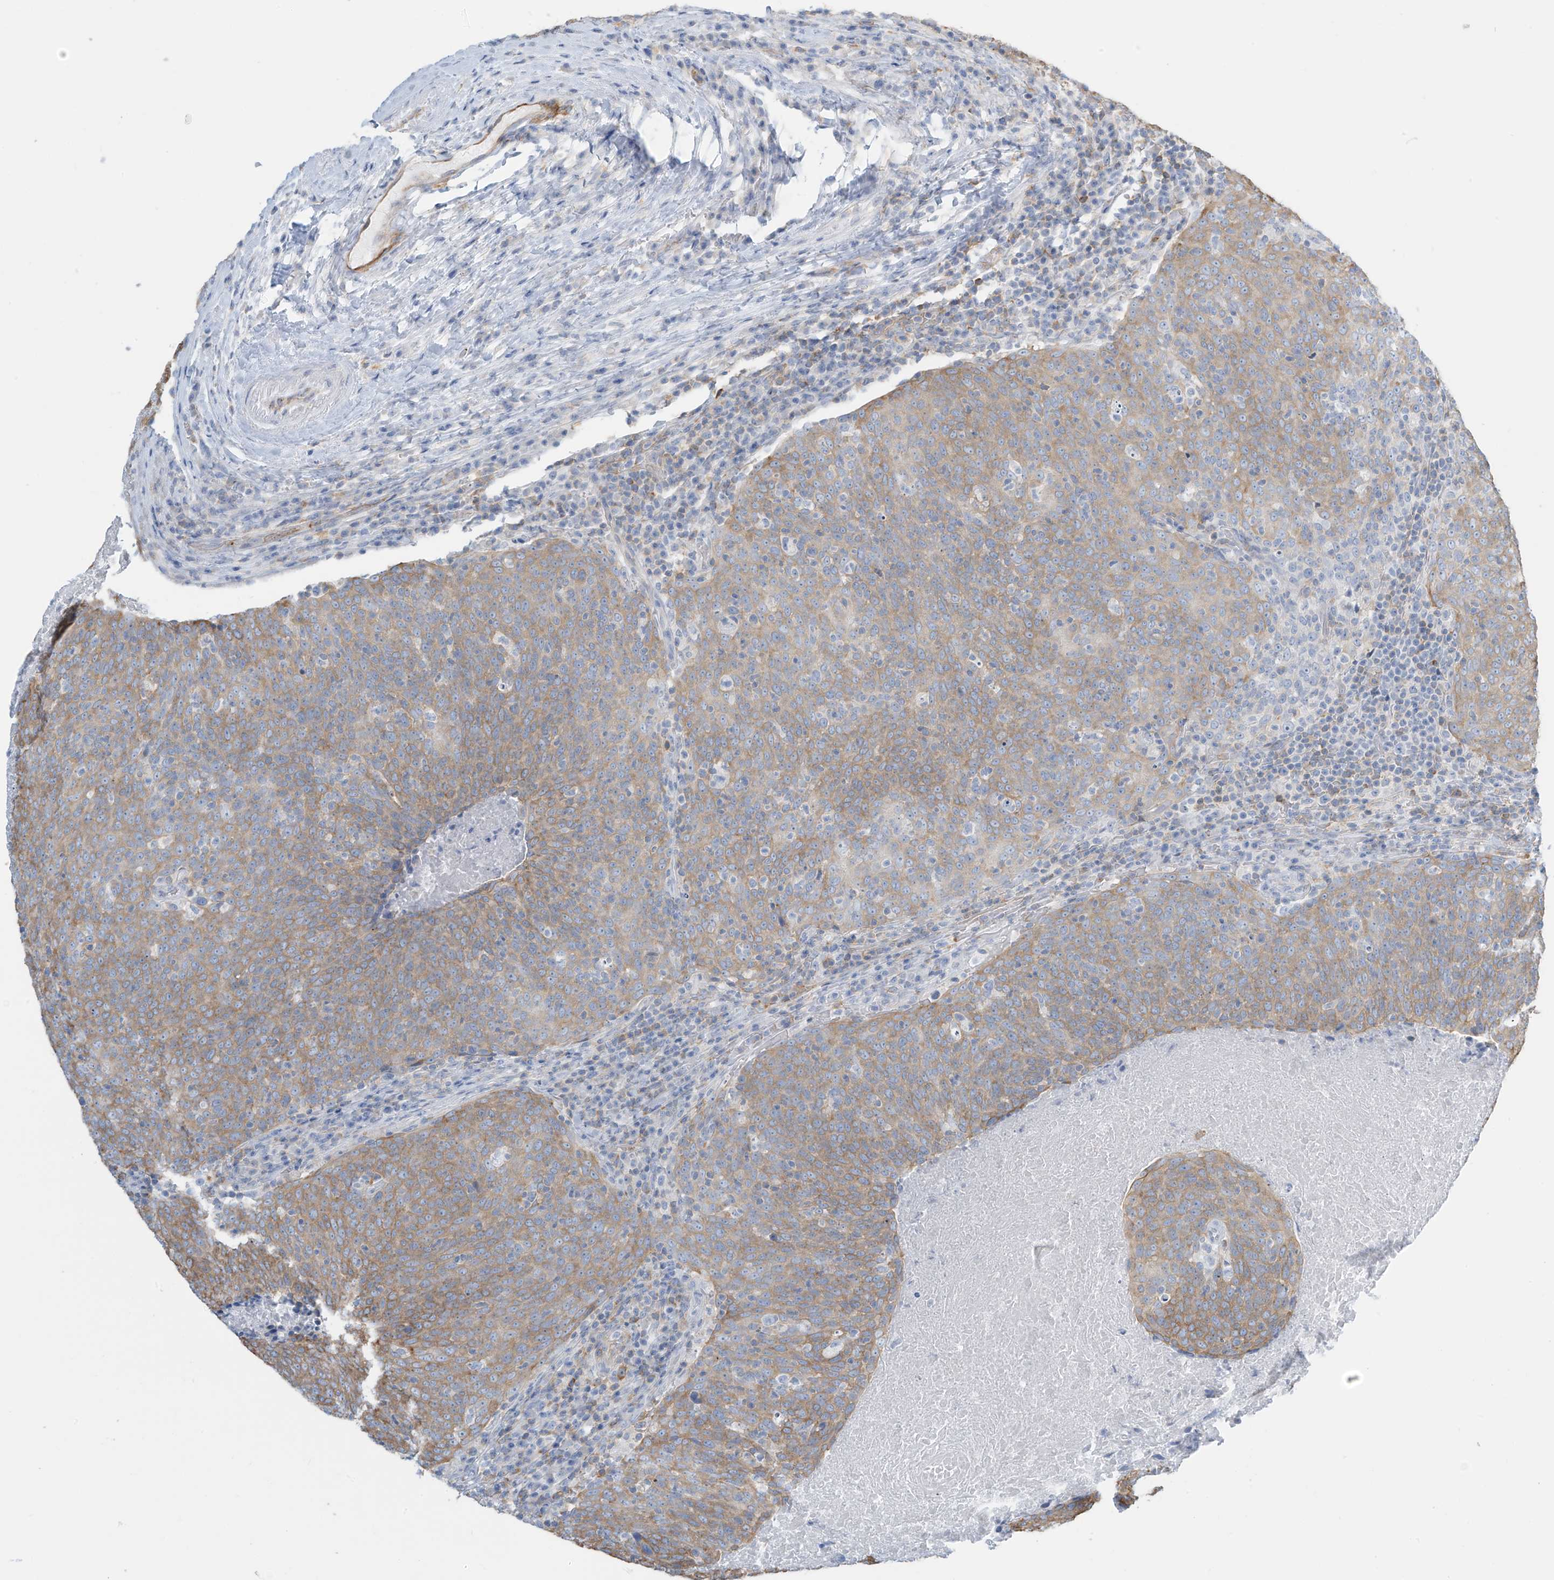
{"staining": {"intensity": "moderate", "quantity": ">75%", "location": "cytoplasmic/membranous"}, "tissue": "head and neck cancer", "cell_type": "Tumor cells", "image_type": "cancer", "snomed": [{"axis": "morphology", "description": "Squamous cell carcinoma, NOS"}, {"axis": "morphology", "description": "Squamous cell carcinoma, metastatic, NOS"}, {"axis": "topography", "description": "Lymph node"}, {"axis": "topography", "description": "Head-Neck"}], "caption": "Moderate cytoplasmic/membranous staining for a protein is identified in approximately >75% of tumor cells of head and neck cancer (squamous cell carcinoma) using immunohistochemistry (IHC).", "gene": "ZNF846", "patient": {"sex": "male", "age": 62}}